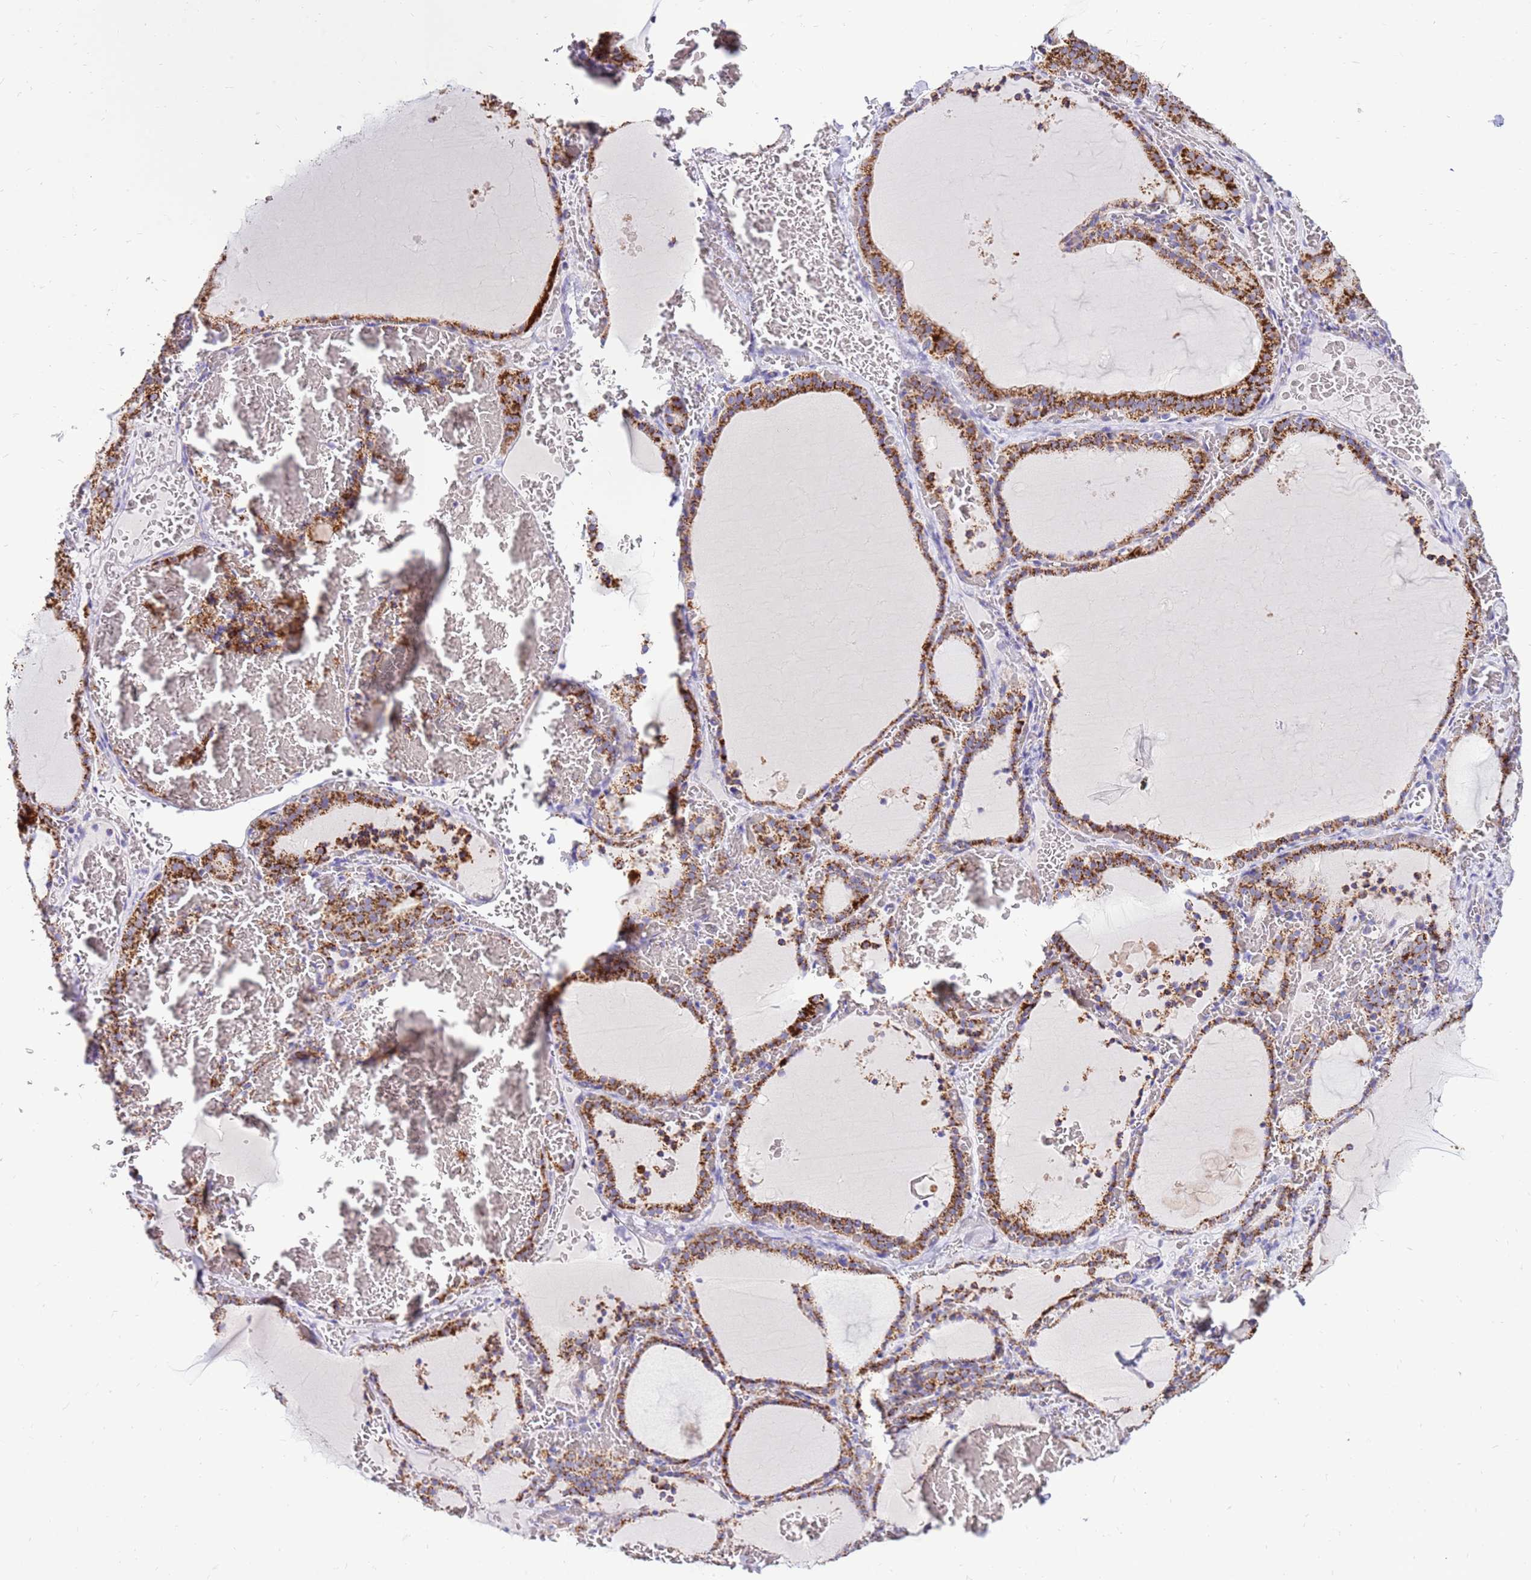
{"staining": {"intensity": "strong", "quantity": ">75%", "location": "cytoplasmic/membranous"}, "tissue": "thyroid gland", "cell_type": "Glandular cells", "image_type": "normal", "snomed": [{"axis": "morphology", "description": "Normal tissue, NOS"}, {"axis": "topography", "description": "Thyroid gland"}], "caption": "This micrograph shows immunohistochemistry (IHC) staining of unremarkable thyroid gland, with high strong cytoplasmic/membranous staining in about >75% of glandular cells.", "gene": "IGF1R", "patient": {"sex": "female", "age": 39}}